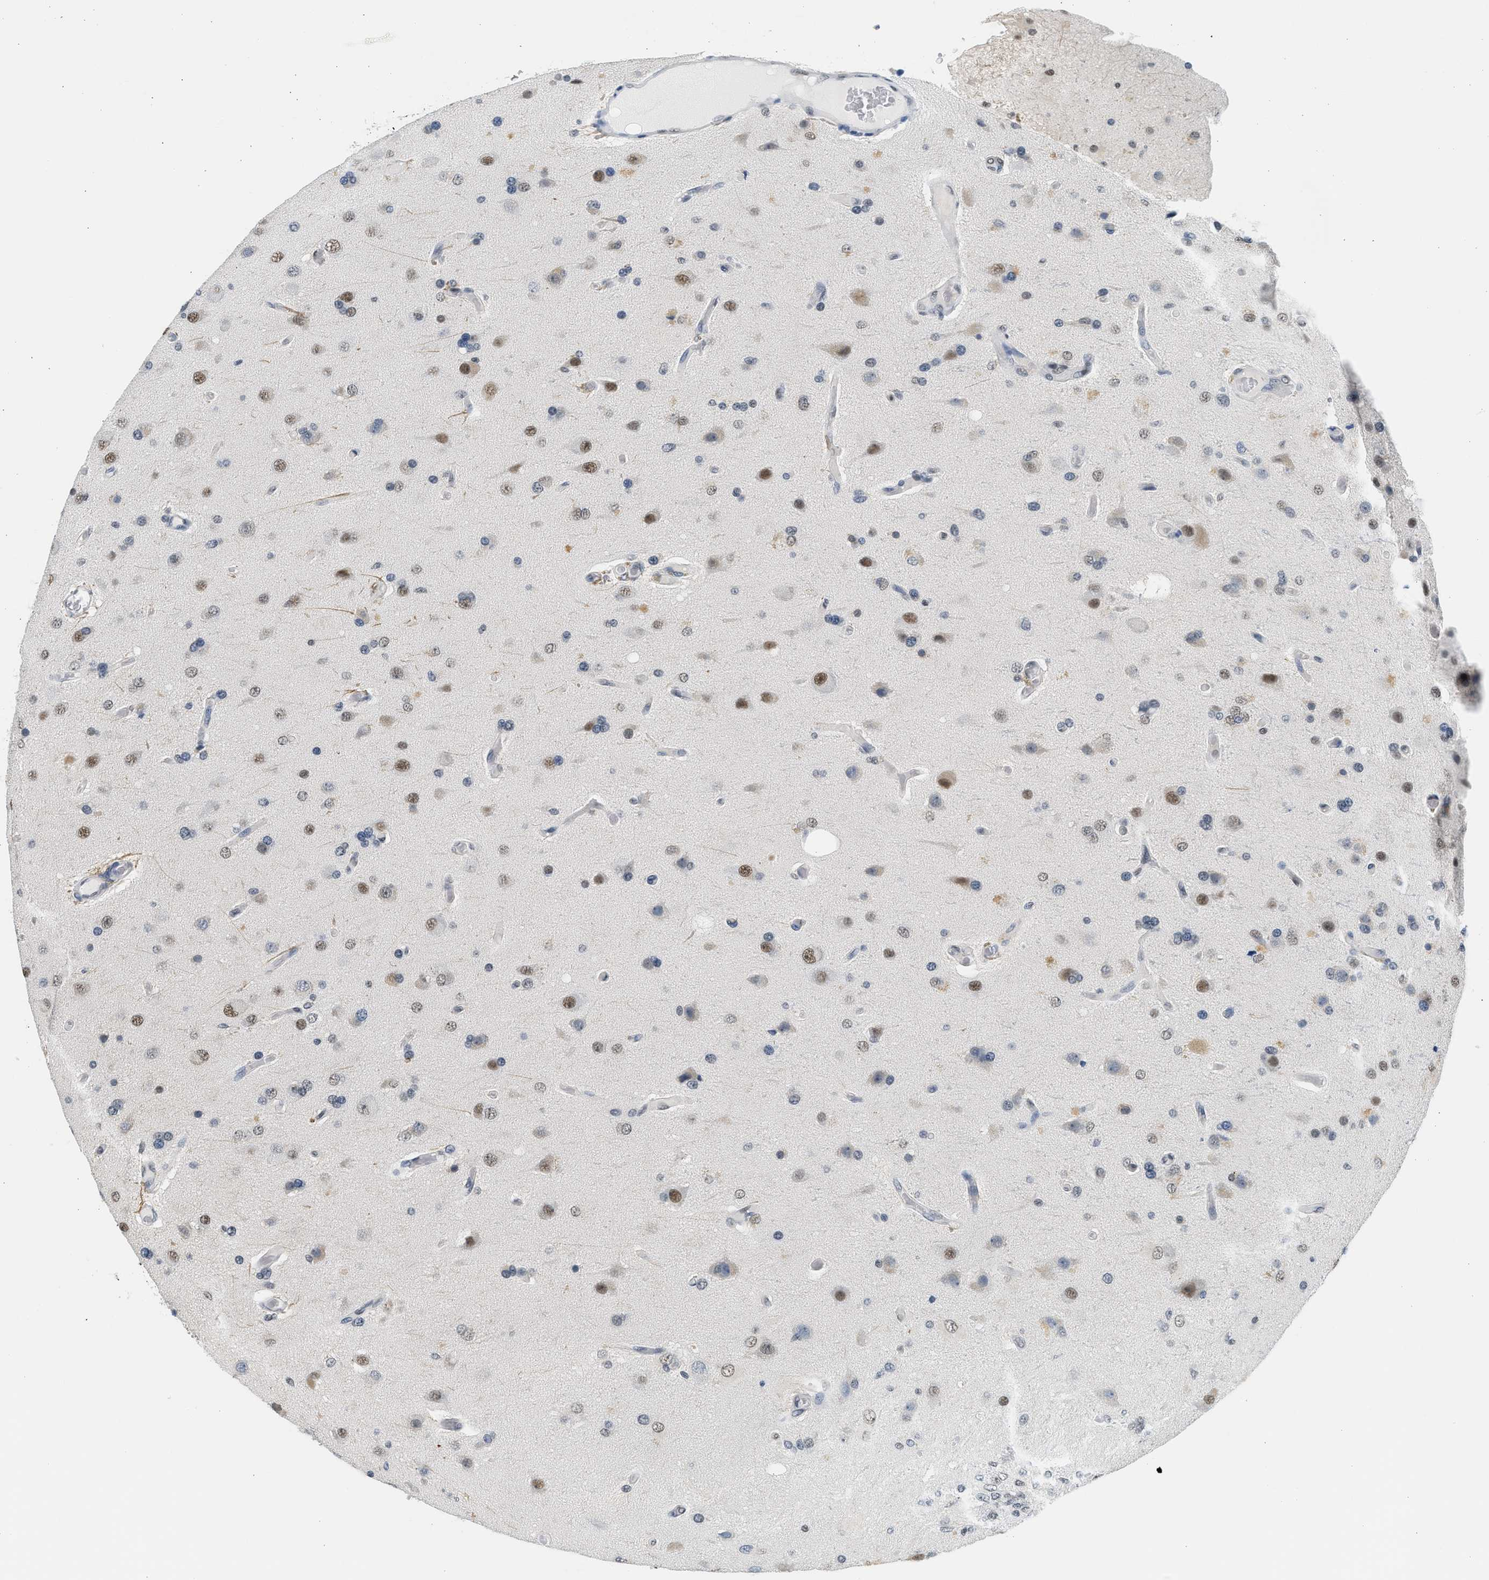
{"staining": {"intensity": "weak", "quantity": "<25%", "location": "nuclear"}, "tissue": "glioma", "cell_type": "Tumor cells", "image_type": "cancer", "snomed": [{"axis": "morphology", "description": "Normal tissue, NOS"}, {"axis": "morphology", "description": "Glioma, malignant, High grade"}, {"axis": "topography", "description": "Cerebral cortex"}], "caption": "Immunohistochemistry (IHC) of human glioma demonstrates no expression in tumor cells. Nuclei are stained in blue.", "gene": "HIPK1", "patient": {"sex": "male", "age": 77}}